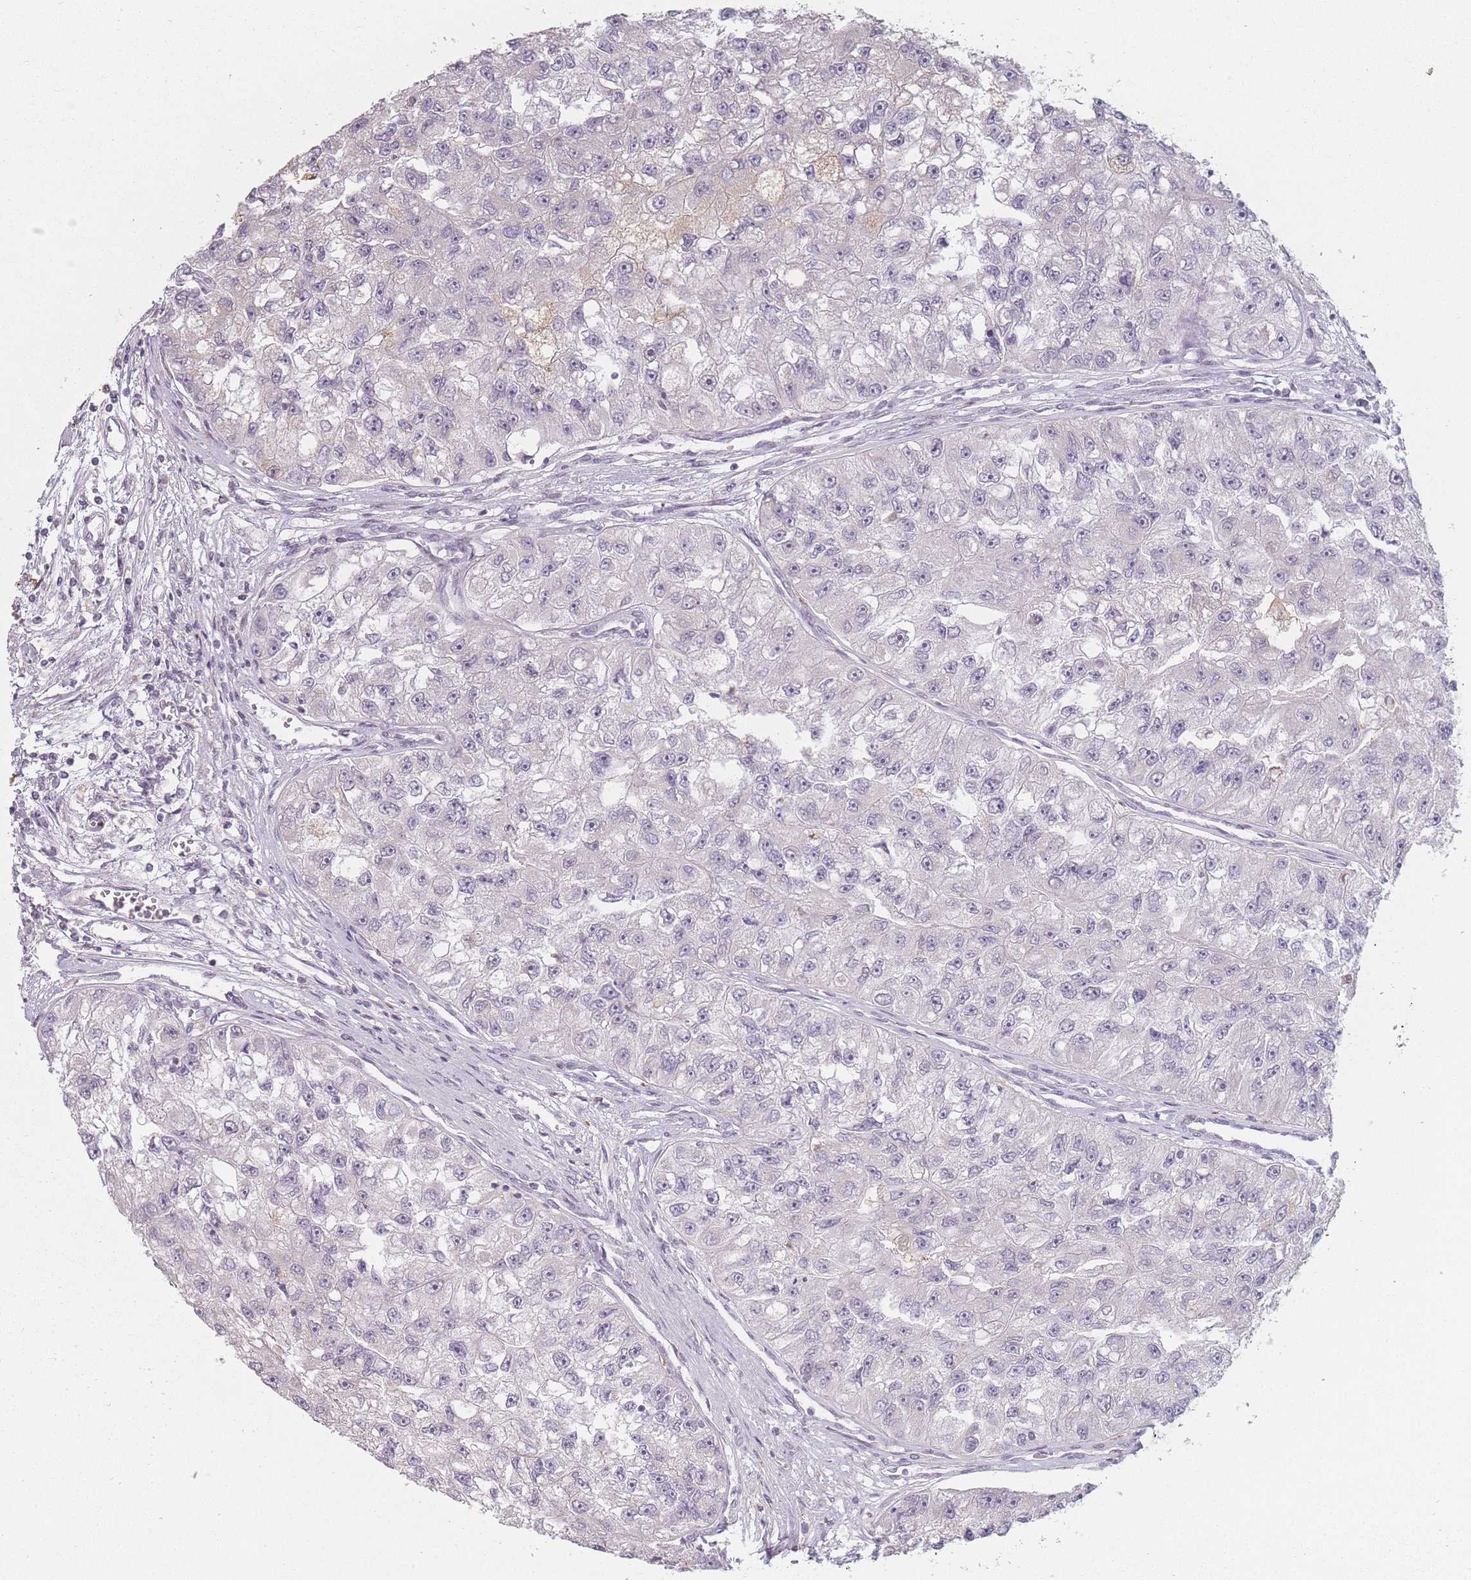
{"staining": {"intensity": "negative", "quantity": "none", "location": "none"}, "tissue": "renal cancer", "cell_type": "Tumor cells", "image_type": "cancer", "snomed": [{"axis": "morphology", "description": "Adenocarcinoma, NOS"}, {"axis": "topography", "description": "Kidney"}], "caption": "An image of human adenocarcinoma (renal) is negative for staining in tumor cells. (IHC, brightfield microscopy, high magnification).", "gene": "OR10C1", "patient": {"sex": "male", "age": 63}}